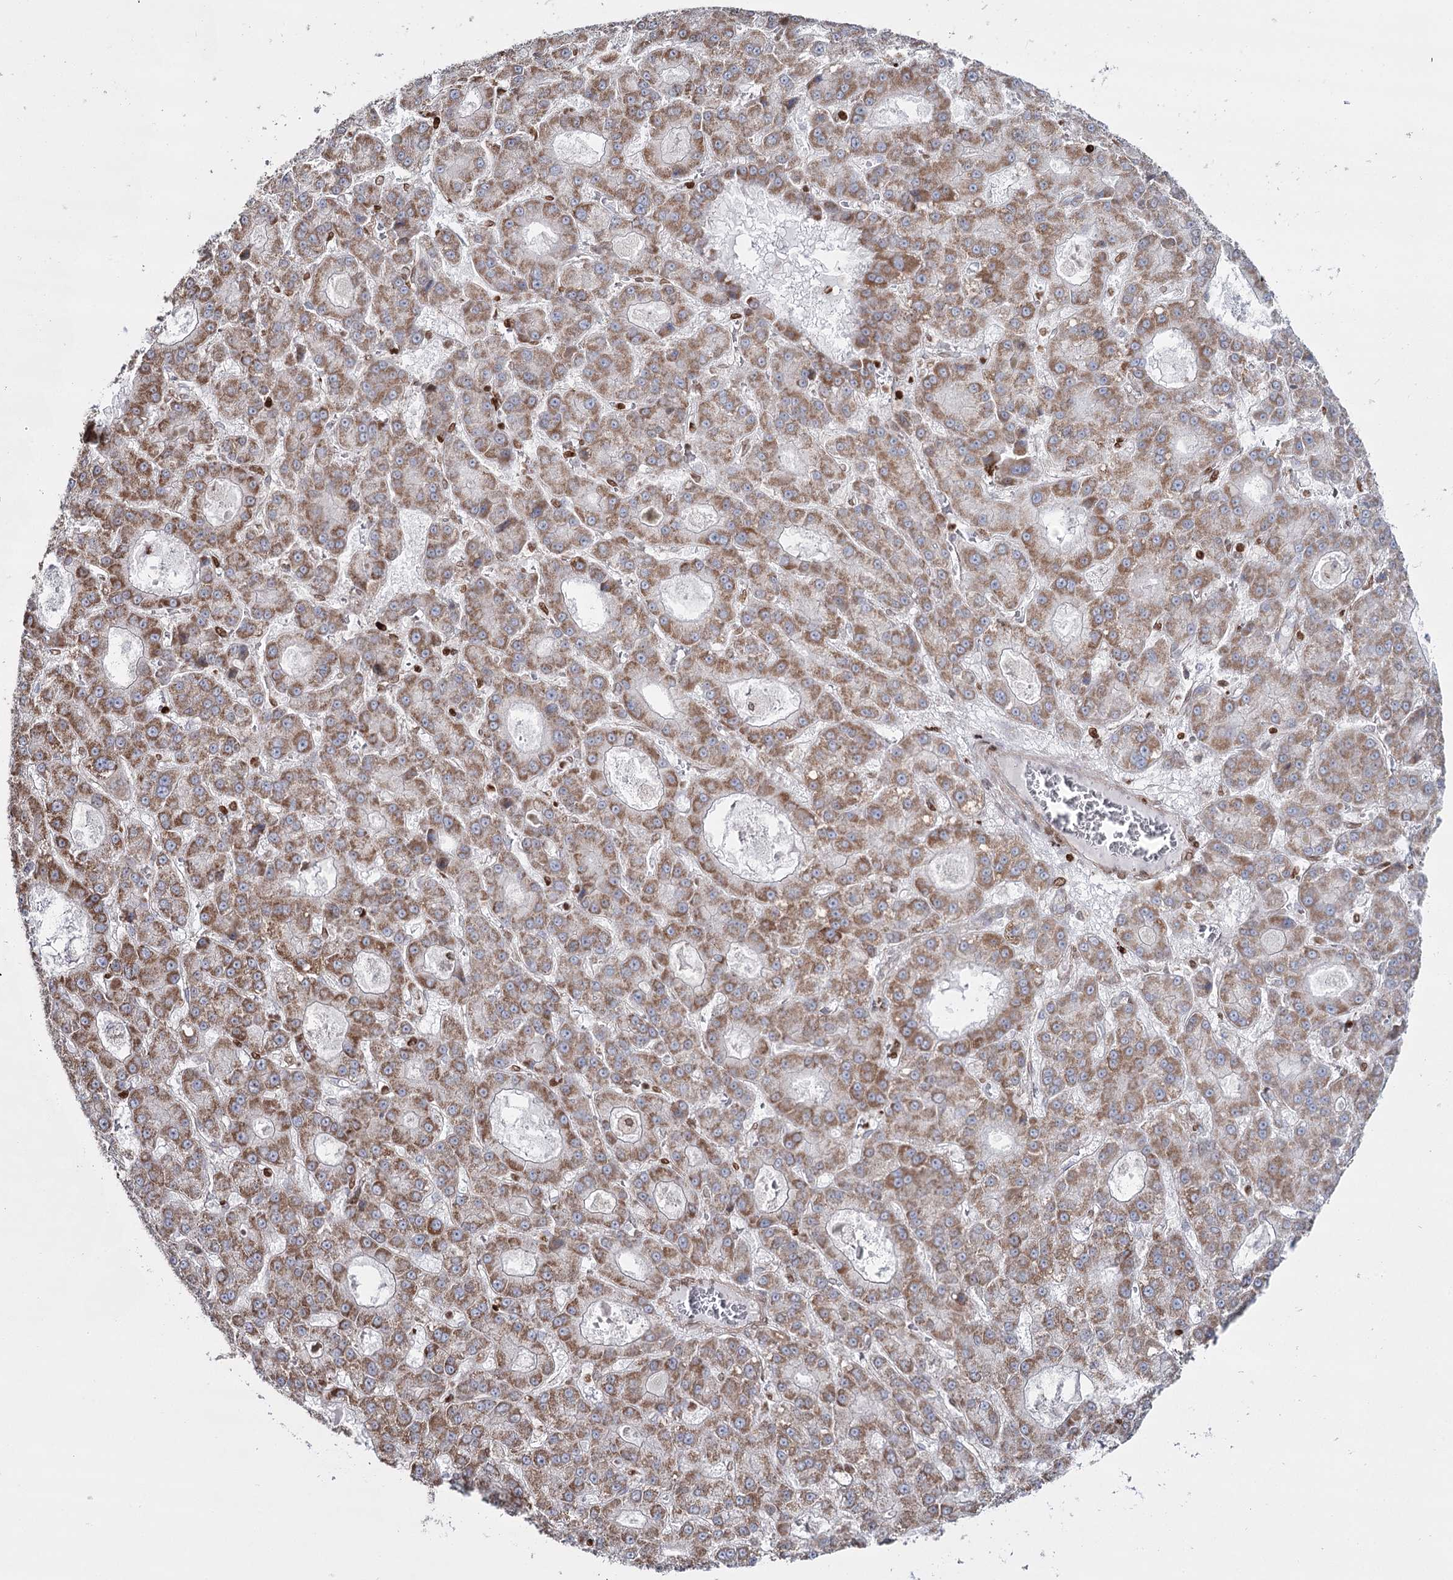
{"staining": {"intensity": "moderate", "quantity": ">75%", "location": "cytoplasmic/membranous"}, "tissue": "liver cancer", "cell_type": "Tumor cells", "image_type": "cancer", "snomed": [{"axis": "morphology", "description": "Carcinoma, Hepatocellular, NOS"}, {"axis": "topography", "description": "Liver"}], "caption": "Hepatocellular carcinoma (liver) stained with a brown dye reveals moderate cytoplasmic/membranous positive positivity in approximately >75% of tumor cells.", "gene": "PDHX", "patient": {"sex": "male", "age": 70}}